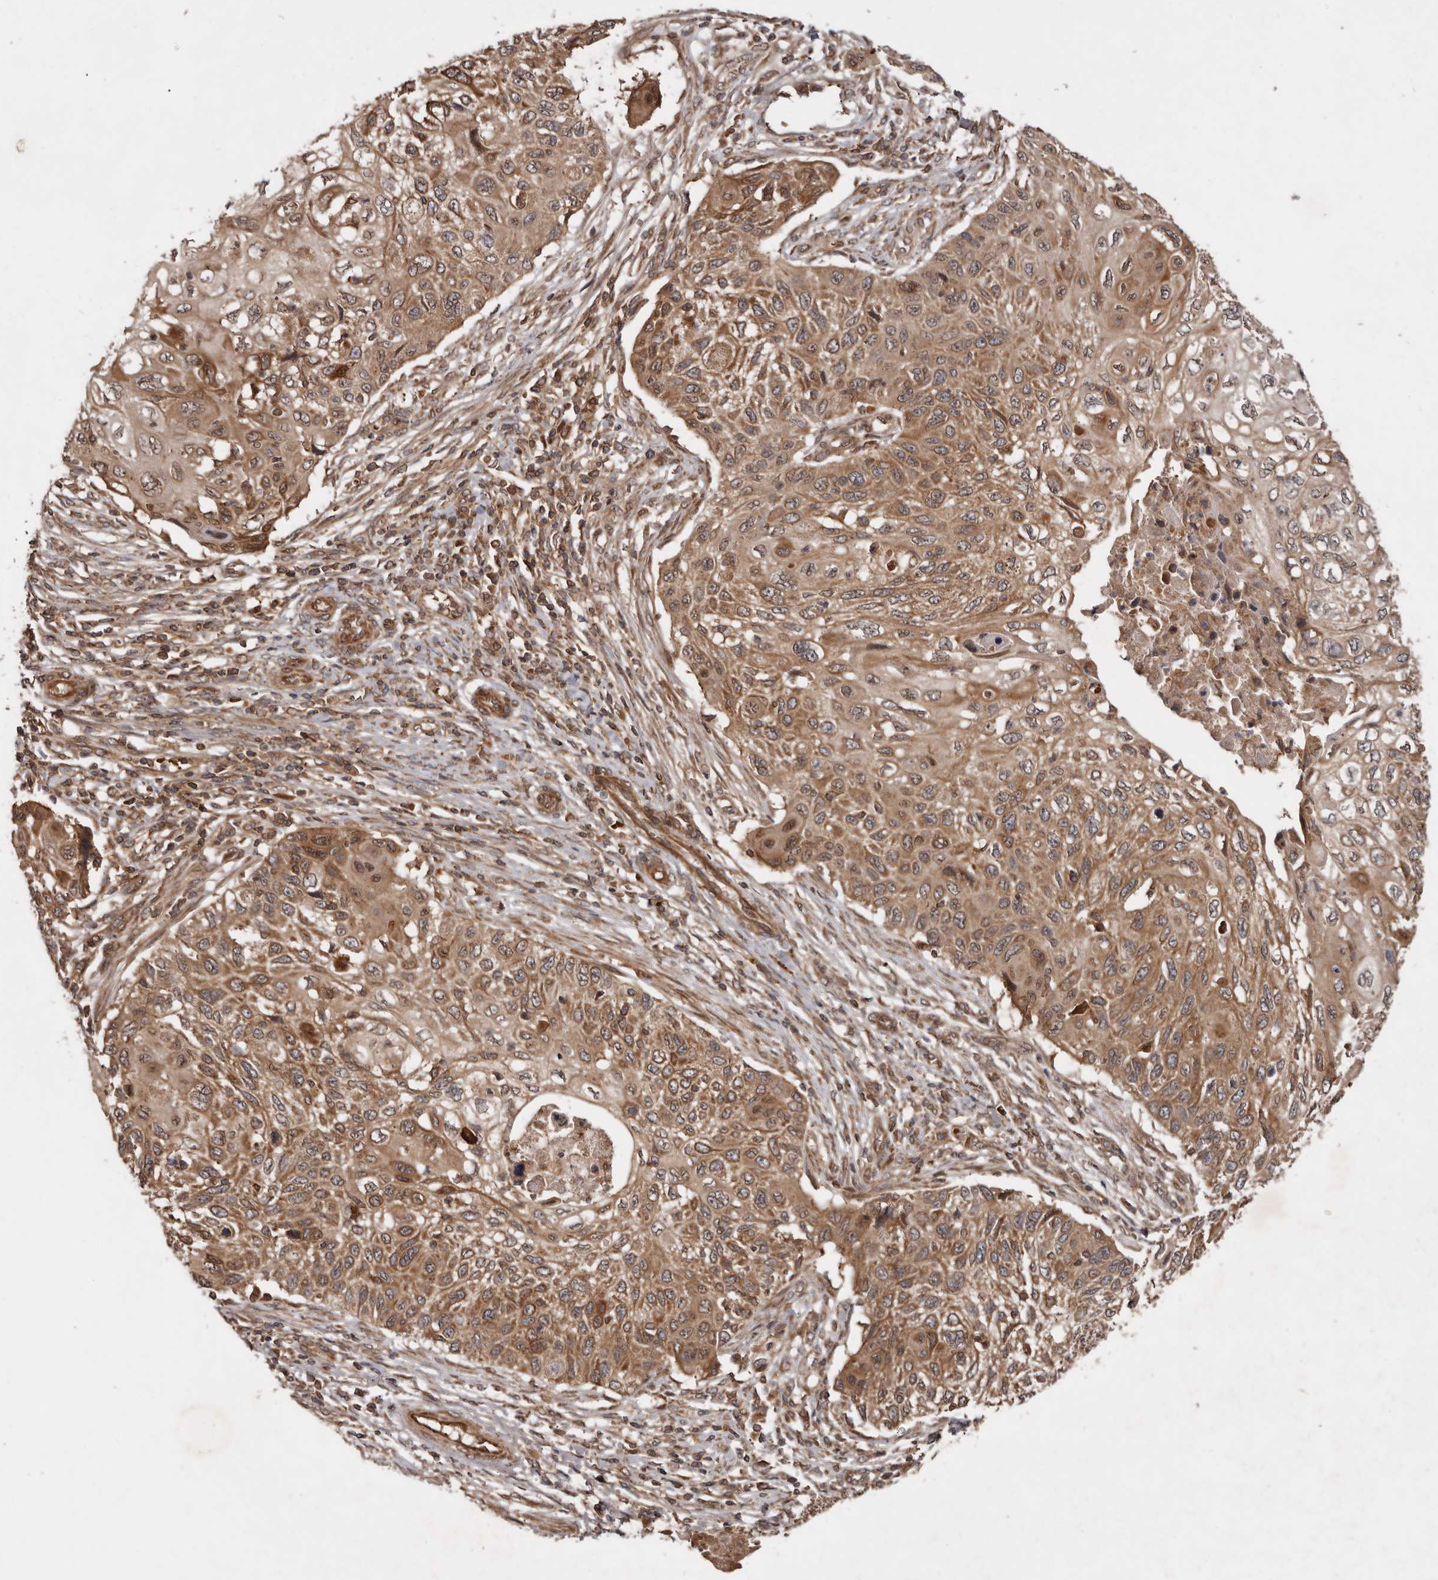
{"staining": {"intensity": "moderate", "quantity": ">75%", "location": "cytoplasmic/membranous"}, "tissue": "cervical cancer", "cell_type": "Tumor cells", "image_type": "cancer", "snomed": [{"axis": "morphology", "description": "Squamous cell carcinoma, NOS"}, {"axis": "topography", "description": "Cervix"}], "caption": "There is medium levels of moderate cytoplasmic/membranous staining in tumor cells of cervical squamous cell carcinoma, as demonstrated by immunohistochemical staining (brown color).", "gene": "STK36", "patient": {"sex": "female", "age": 70}}